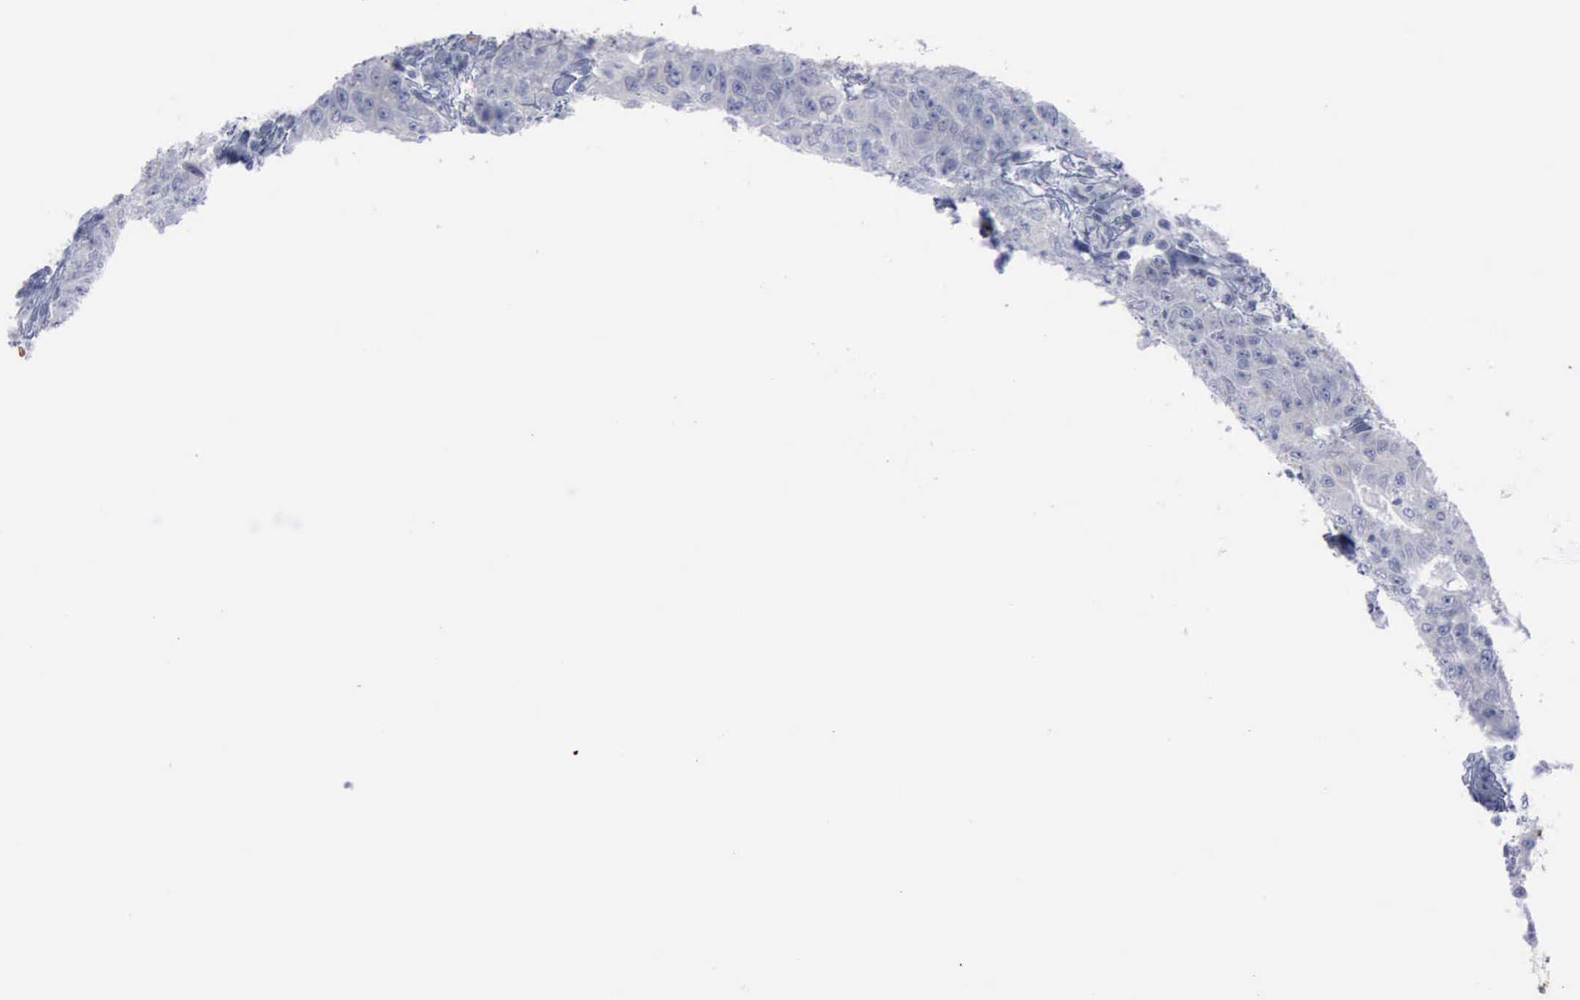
{"staining": {"intensity": "negative", "quantity": "none", "location": "none"}, "tissue": "lymph node", "cell_type": "Germinal center cells", "image_type": "normal", "snomed": [{"axis": "morphology", "description": "Normal tissue, NOS"}, {"axis": "topography", "description": "Lymph node"}], "caption": "Normal lymph node was stained to show a protein in brown. There is no significant staining in germinal center cells.", "gene": "TGFB1", "patient": {"sex": "female", "age": 42}}